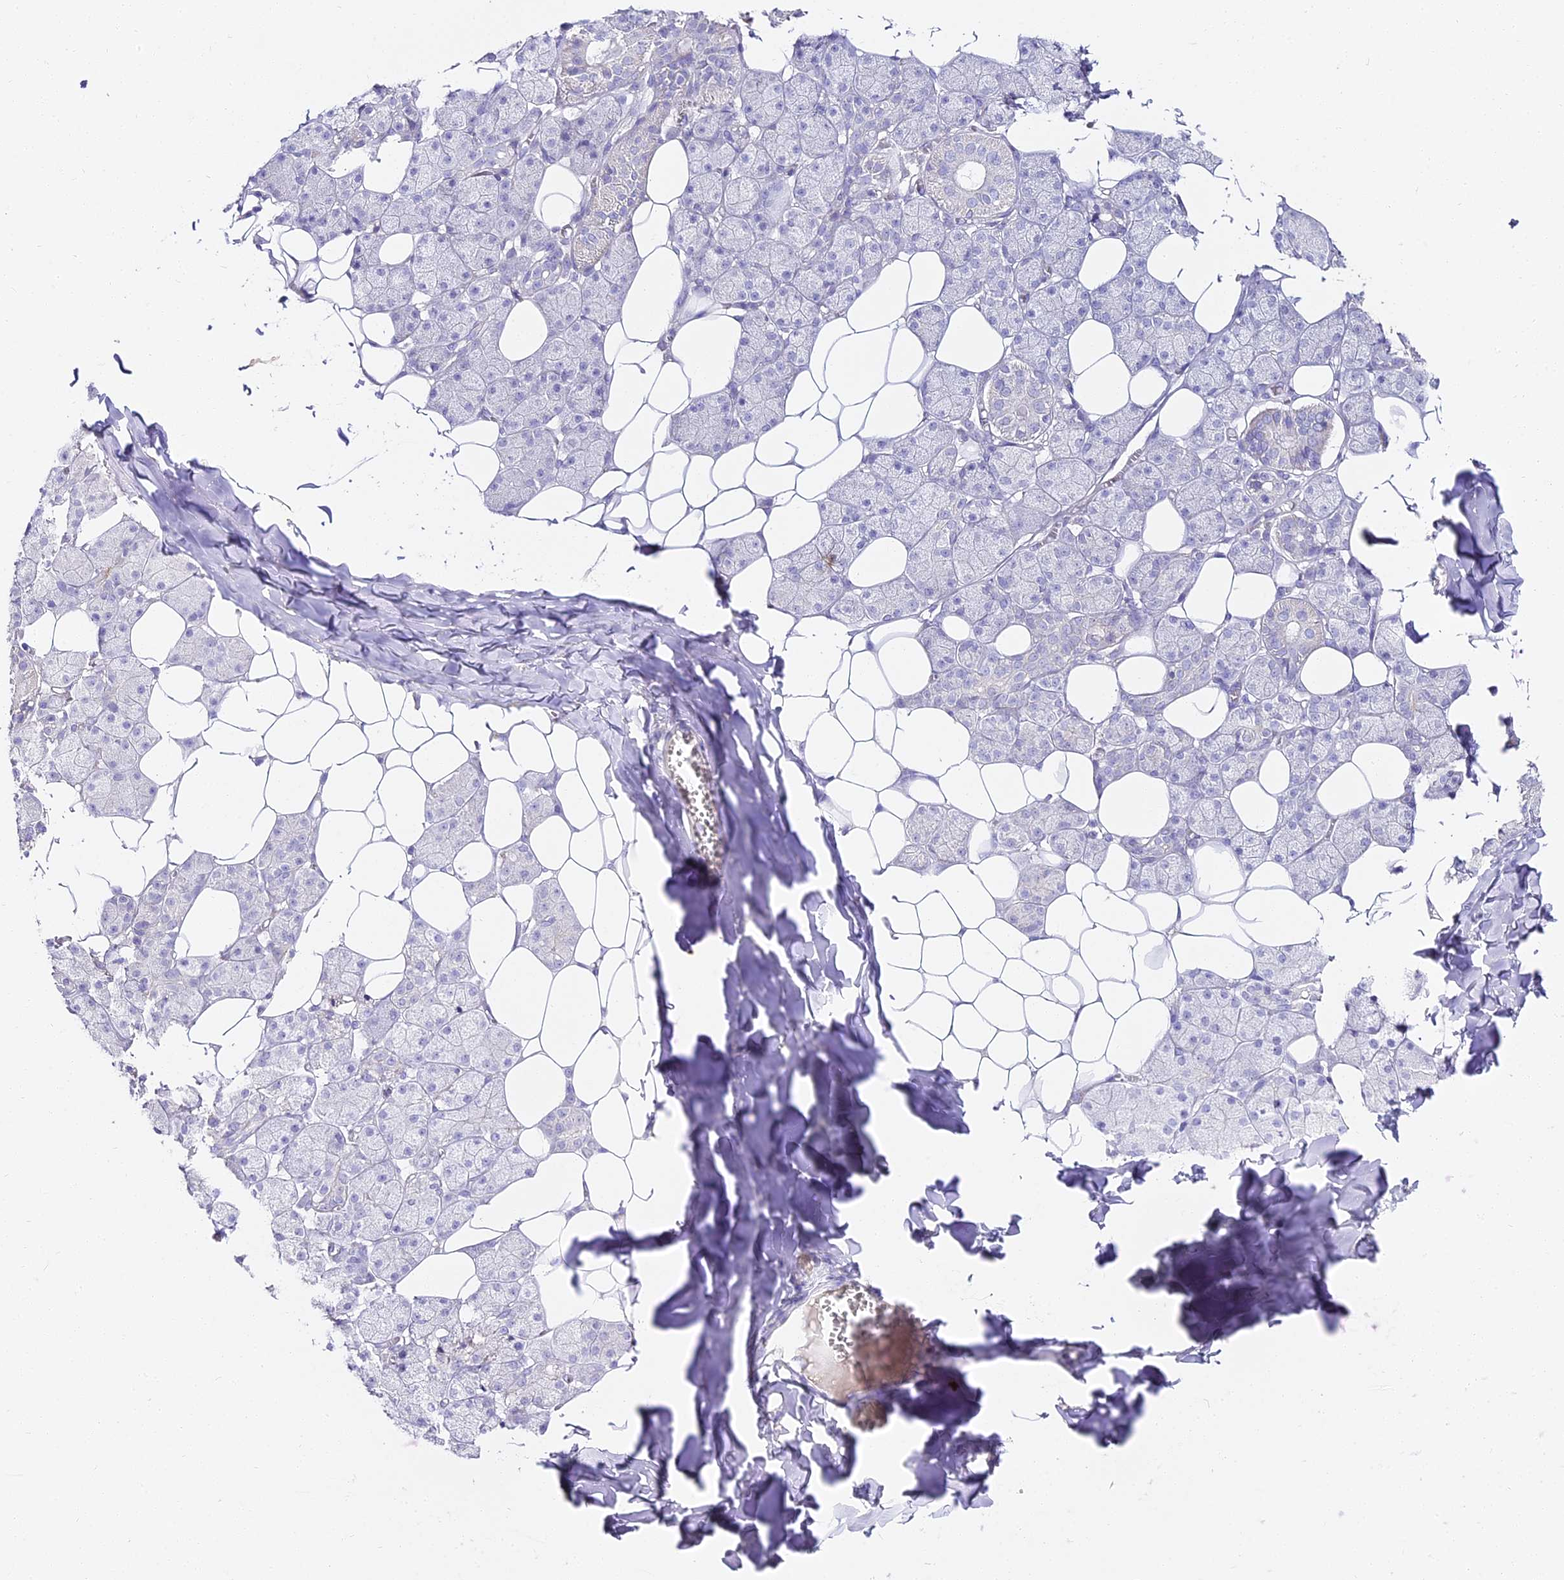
{"staining": {"intensity": "negative", "quantity": "none", "location": "none"}, "tissue": "salivary gland", "cell_type": "Glandular cells", "image_type": "normal", "snomed": [{"axis": "morphology", "description": "Normal tissue, NOS"}, {"axis": "topography", "description": "Salivary gland"}], "caption": "DAB (3,3'-diaminobenzidine) immunohistochemical staining of benign salivary gland shows no significant staining in glandular cells.", "gene": "ALPG", "patient": {"sex": "female", "age": 33}}